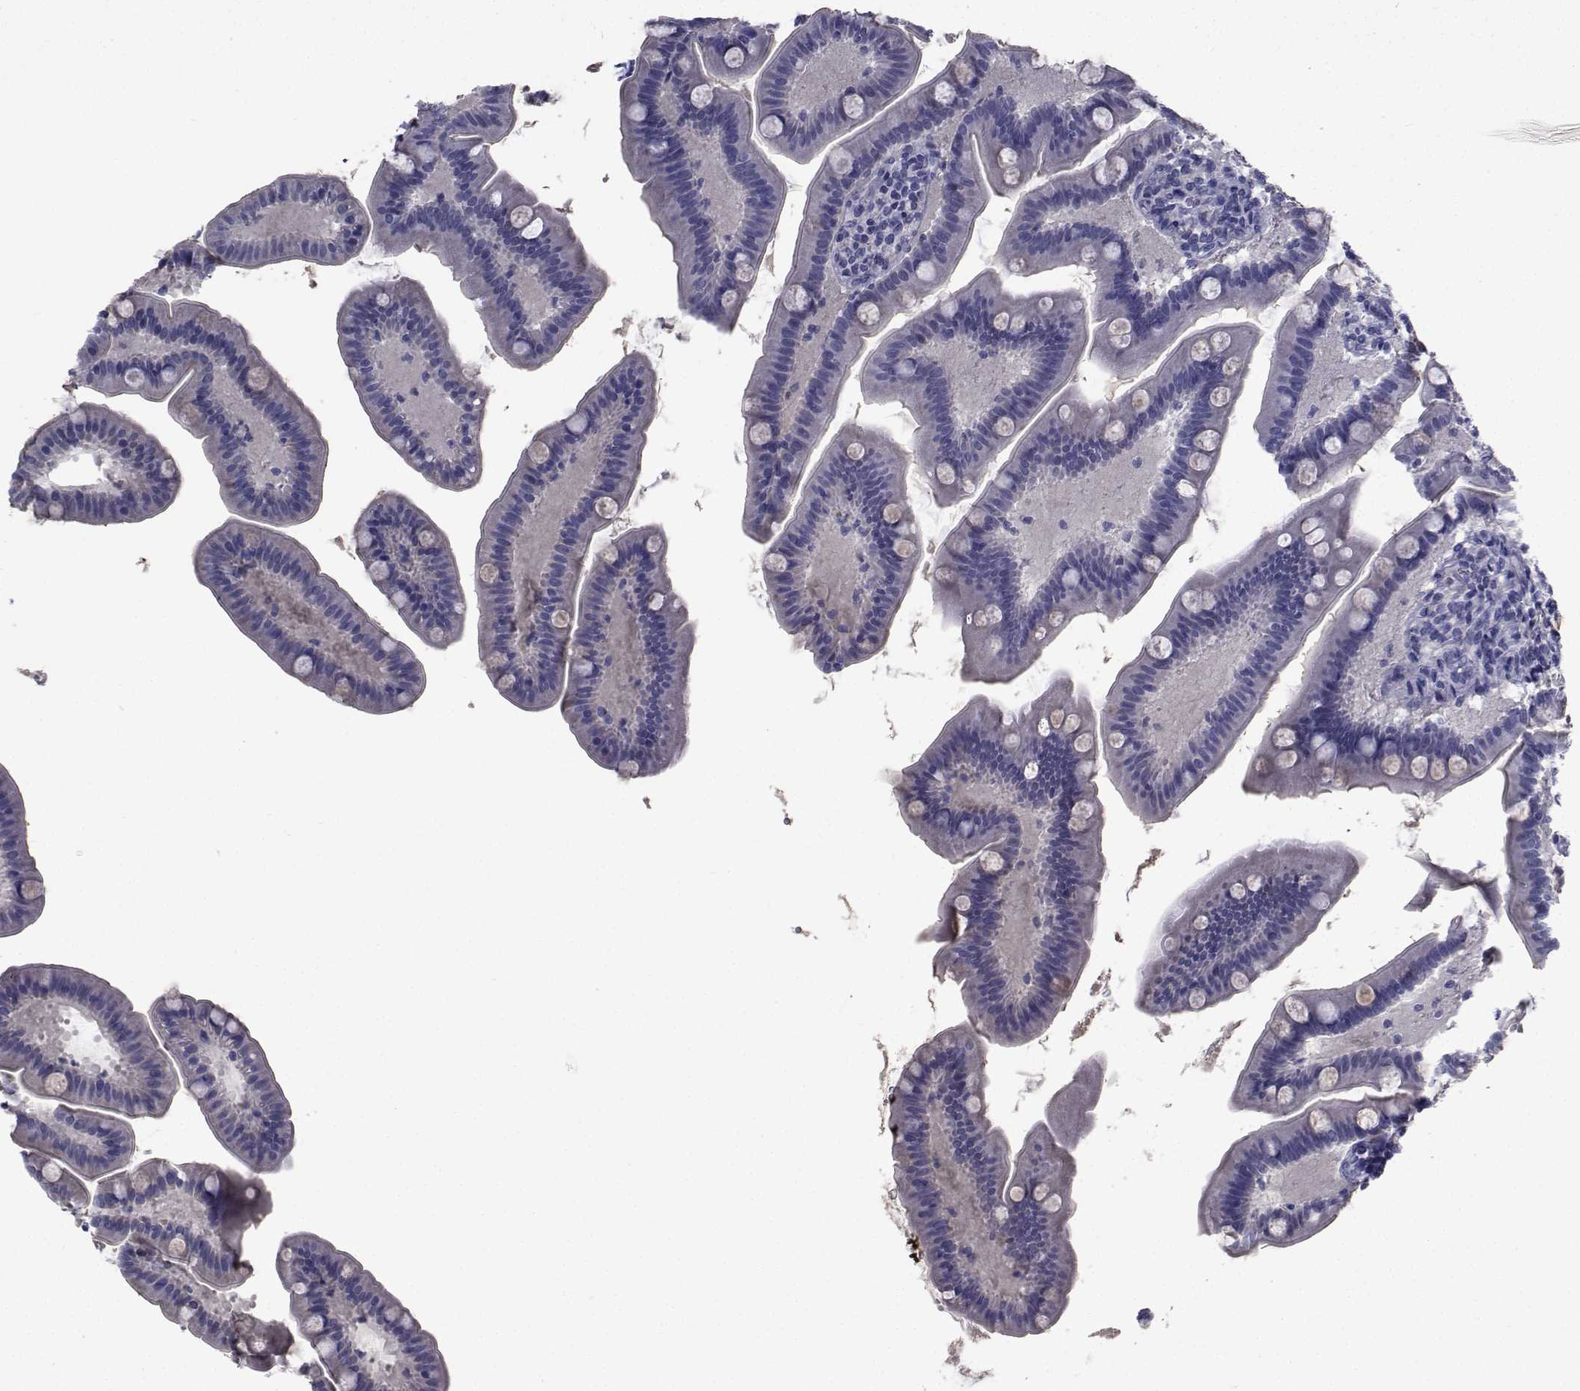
{"staining": {"intensity": "negative", "quantity": "none", "location": "none"}, "tissue": "small intestine", "cell_type": "Glandular cells", "image_type": "normal", "snomed": [{"axis": "morphology", "description": "Normal tissue, NOS"}, {"axis": "topography", "description": "Small intestine"}], "caption": "There is no significant staining in glandular cells of small intestine. (DAB IHC, high magnification).", "gene": "CHRNA1", "patient": {"sex": "male", "age": 66}}